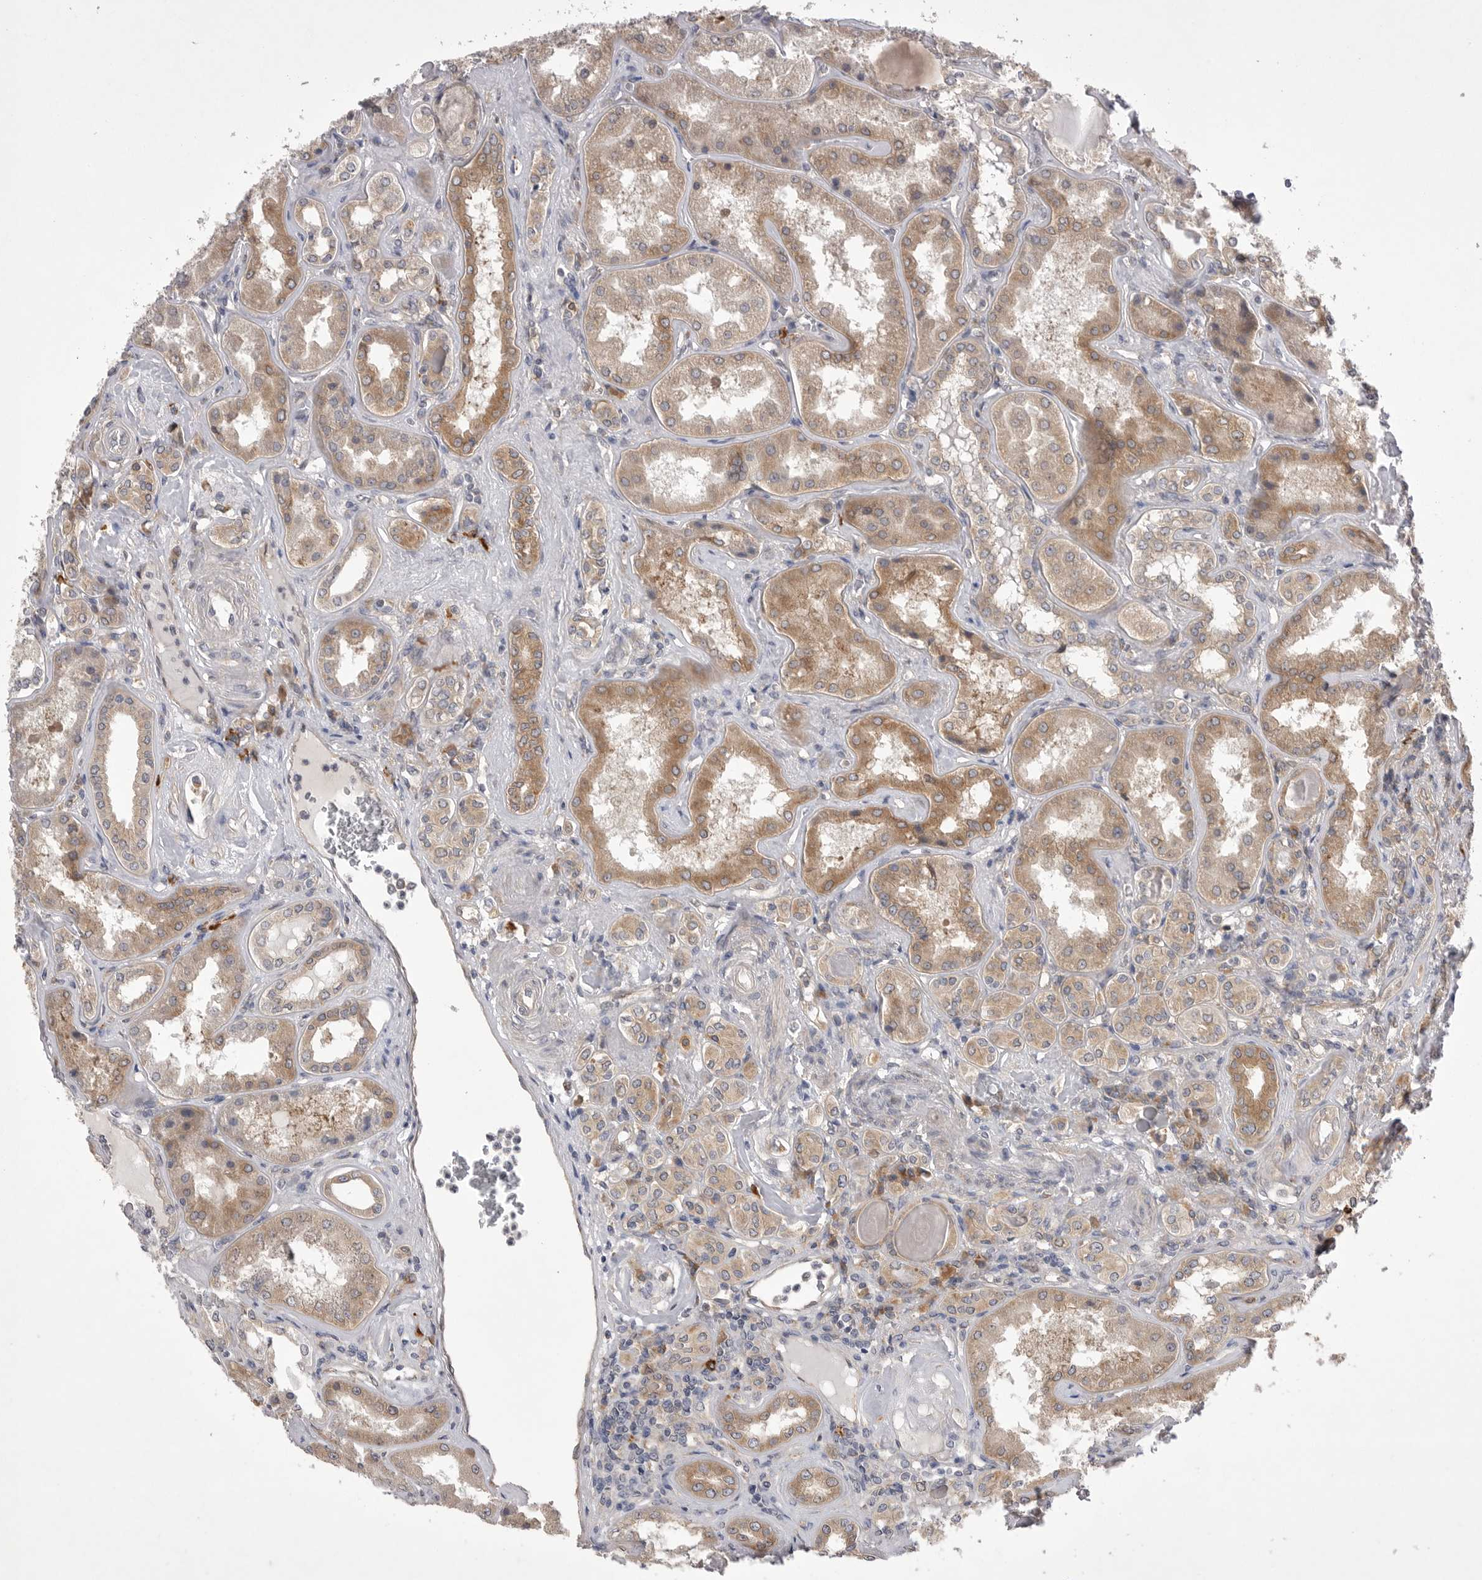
{"staining": {"intensity": "moderate", "quantity": "<25%", "location": "cytoplasmic/membranous"}, "tissue": "kidney", "cell_type": "Cells in glomeruli", "image_type": "normal", "snomed": [{"axis": "morphology", "description": "Normal tissue, NOS"}, {"axis": "topography", "description": "Kidney"}], "caption": "A low amount of moderate cytoplasmic/membranous staining is seen in about <25% of cells in glomeruli in normal kidney. (DAB IHC with brightfield microscopy, high magnification).", "gene": "VAC14", "patient": {"sex": "female", "age": 56}}